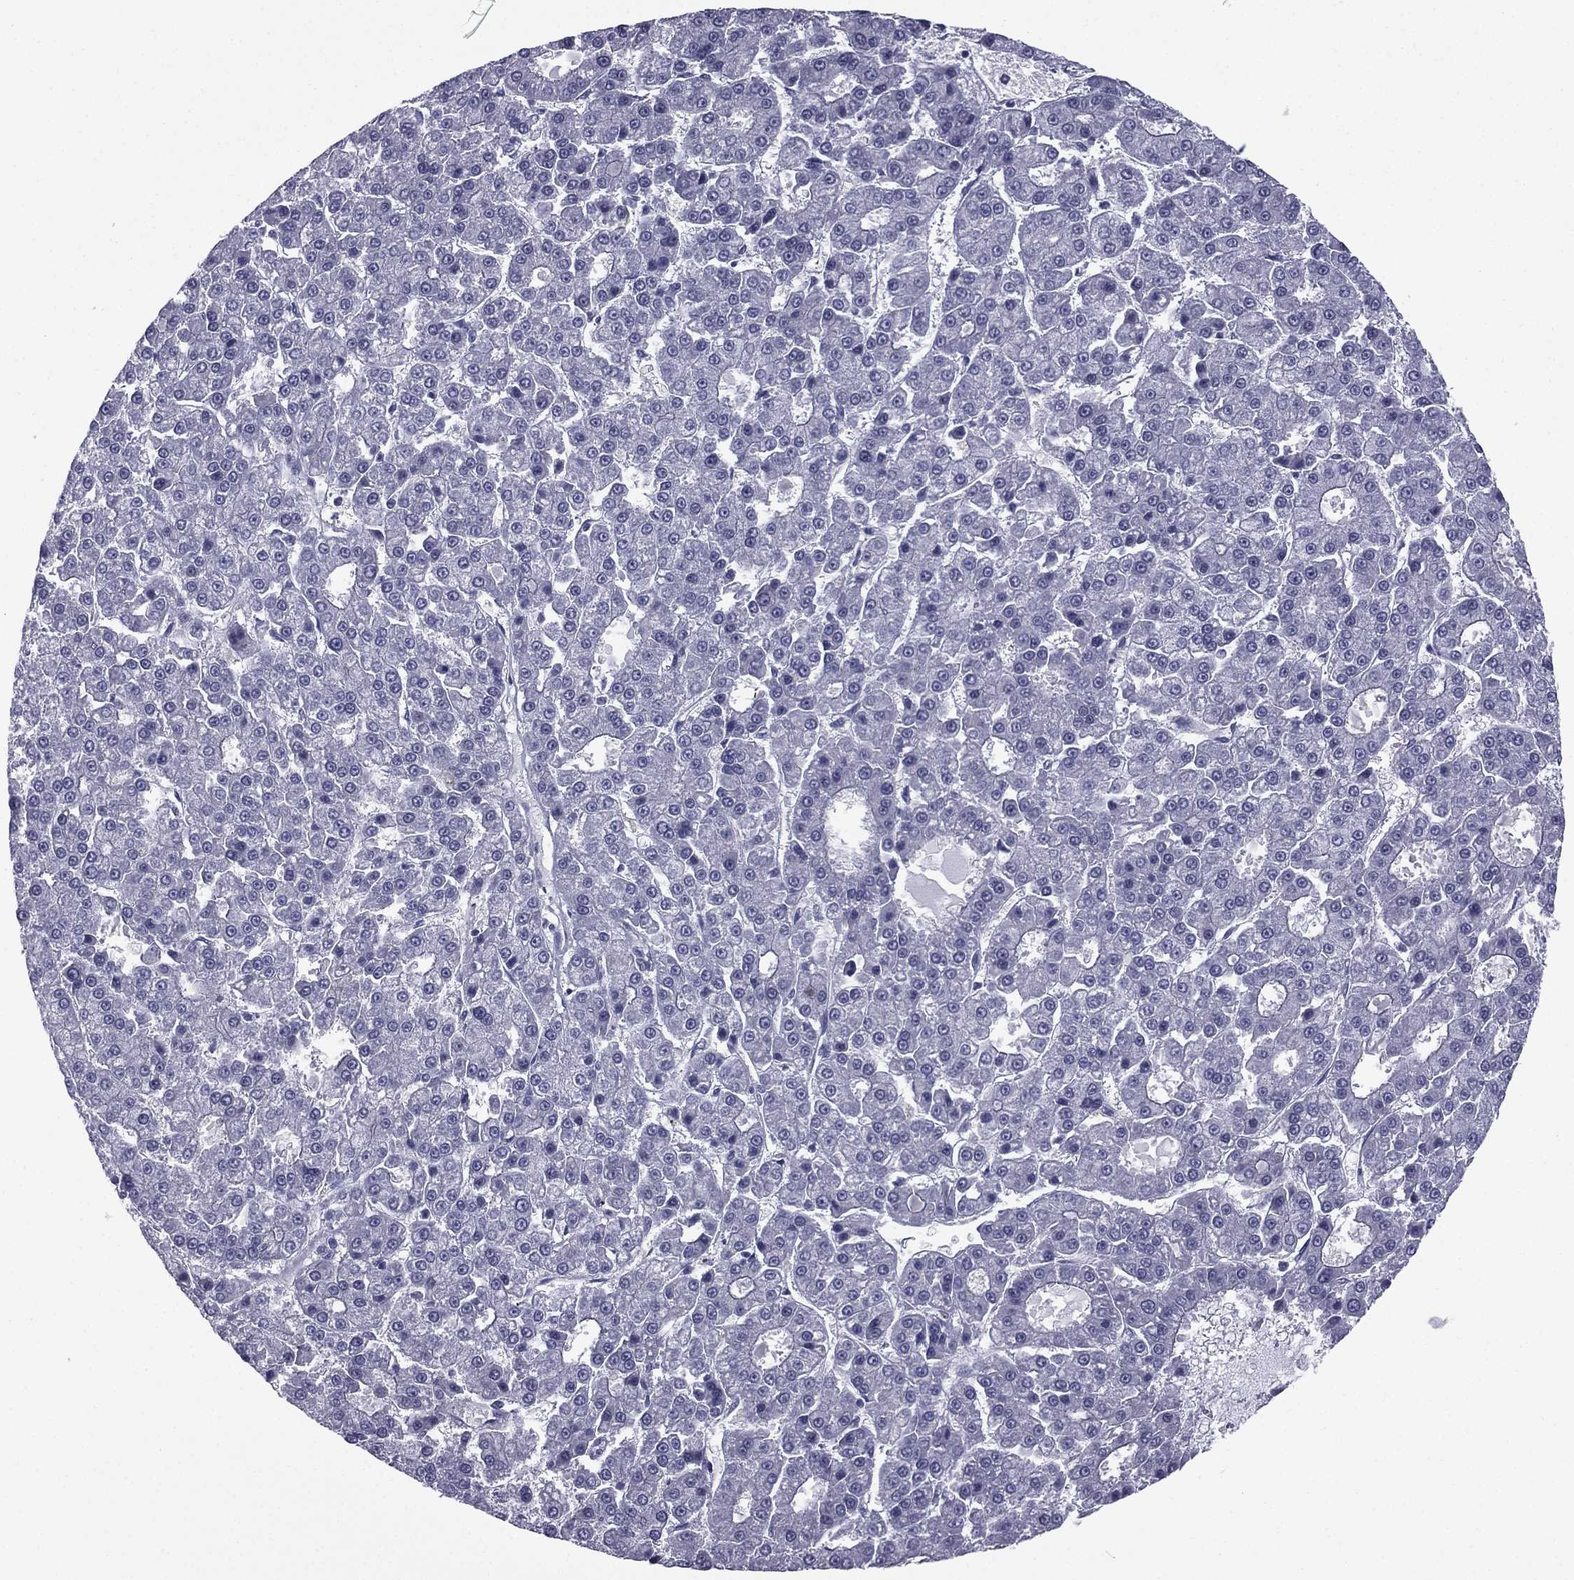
{"staining": {"intensity": "negative", "quantity": "none", "location": "none"}, "tissue": "liver cancer", "cell_type": "Tumor cells", "image_type": "cancer", "snomed": [{"axis": "morphology", "description": "Carcinoma, Hepatocellular, NOS"}, {"axis": "topography", "description": "Liver"}], "caption": "IHC of human liver cancer displays no positivity in tumor cells.", "gene": "ACTRT2", "patient": {"sex": "male", "age": 70}}